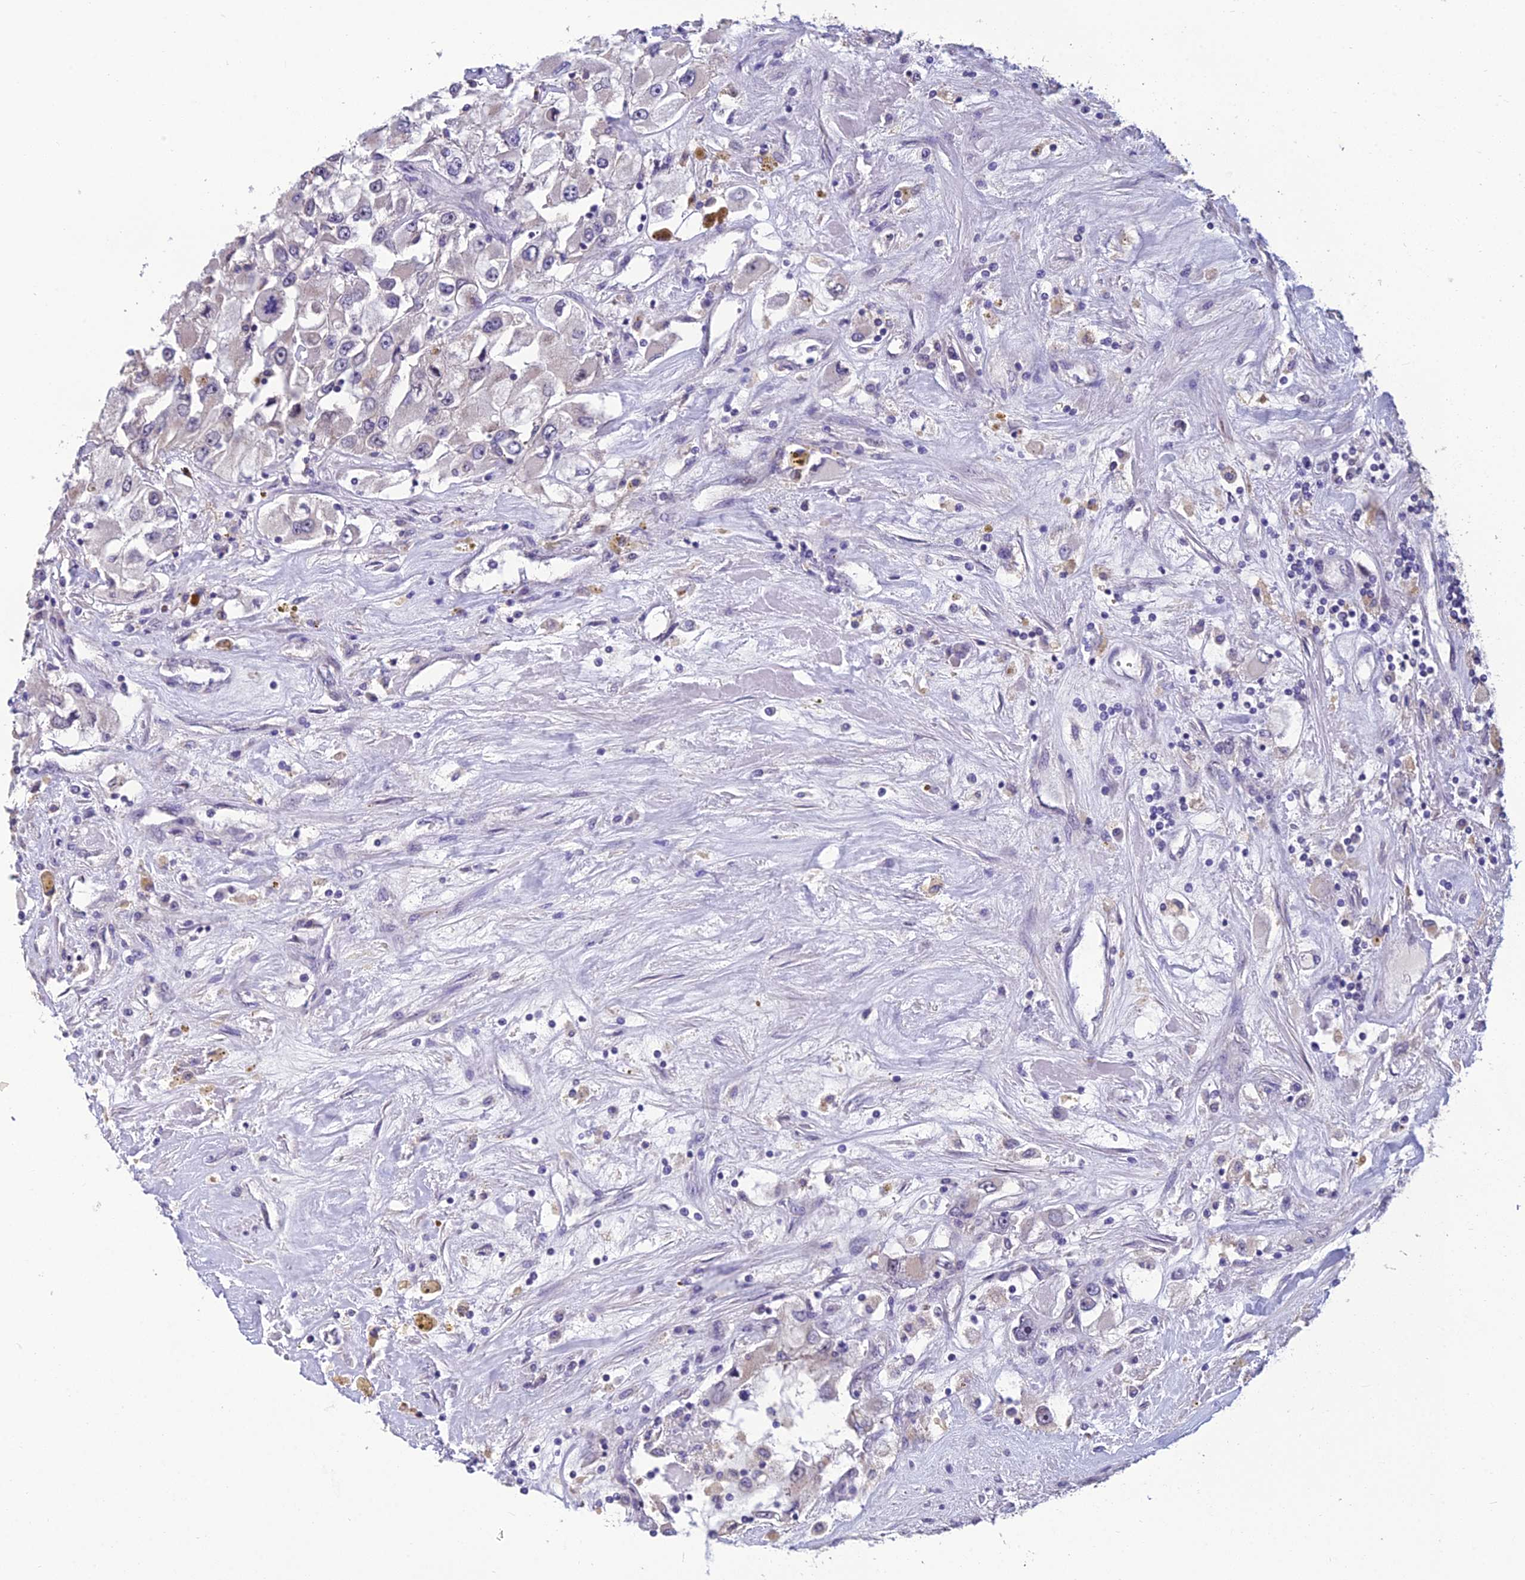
{"staining": {"intensity": "negative", "quantity": "none", "location": "none"}, "tissue": "renal cancer", "cell_type": "Tumor cells", "image_type": "cancer", "snomed": [{"axis": "morphology", "description": "Adenocarcinoma, NOS"}, {"axis": "topography", "description": "Kidney"}], "caption": "Immunohistochemistry (IHC) histopathology image of neoplastic tissue: adenocarcinoma (renal) stained with DAB (3,3'-diaminobenzidine) reveals no significant protein expression in tumor cells. (DAB (3,3'-diaminobenzidine) immunohistochemistry (IHC), high magnification).", "gene": "GRWD1", "patient": {"sex": "female", "age": 52}}